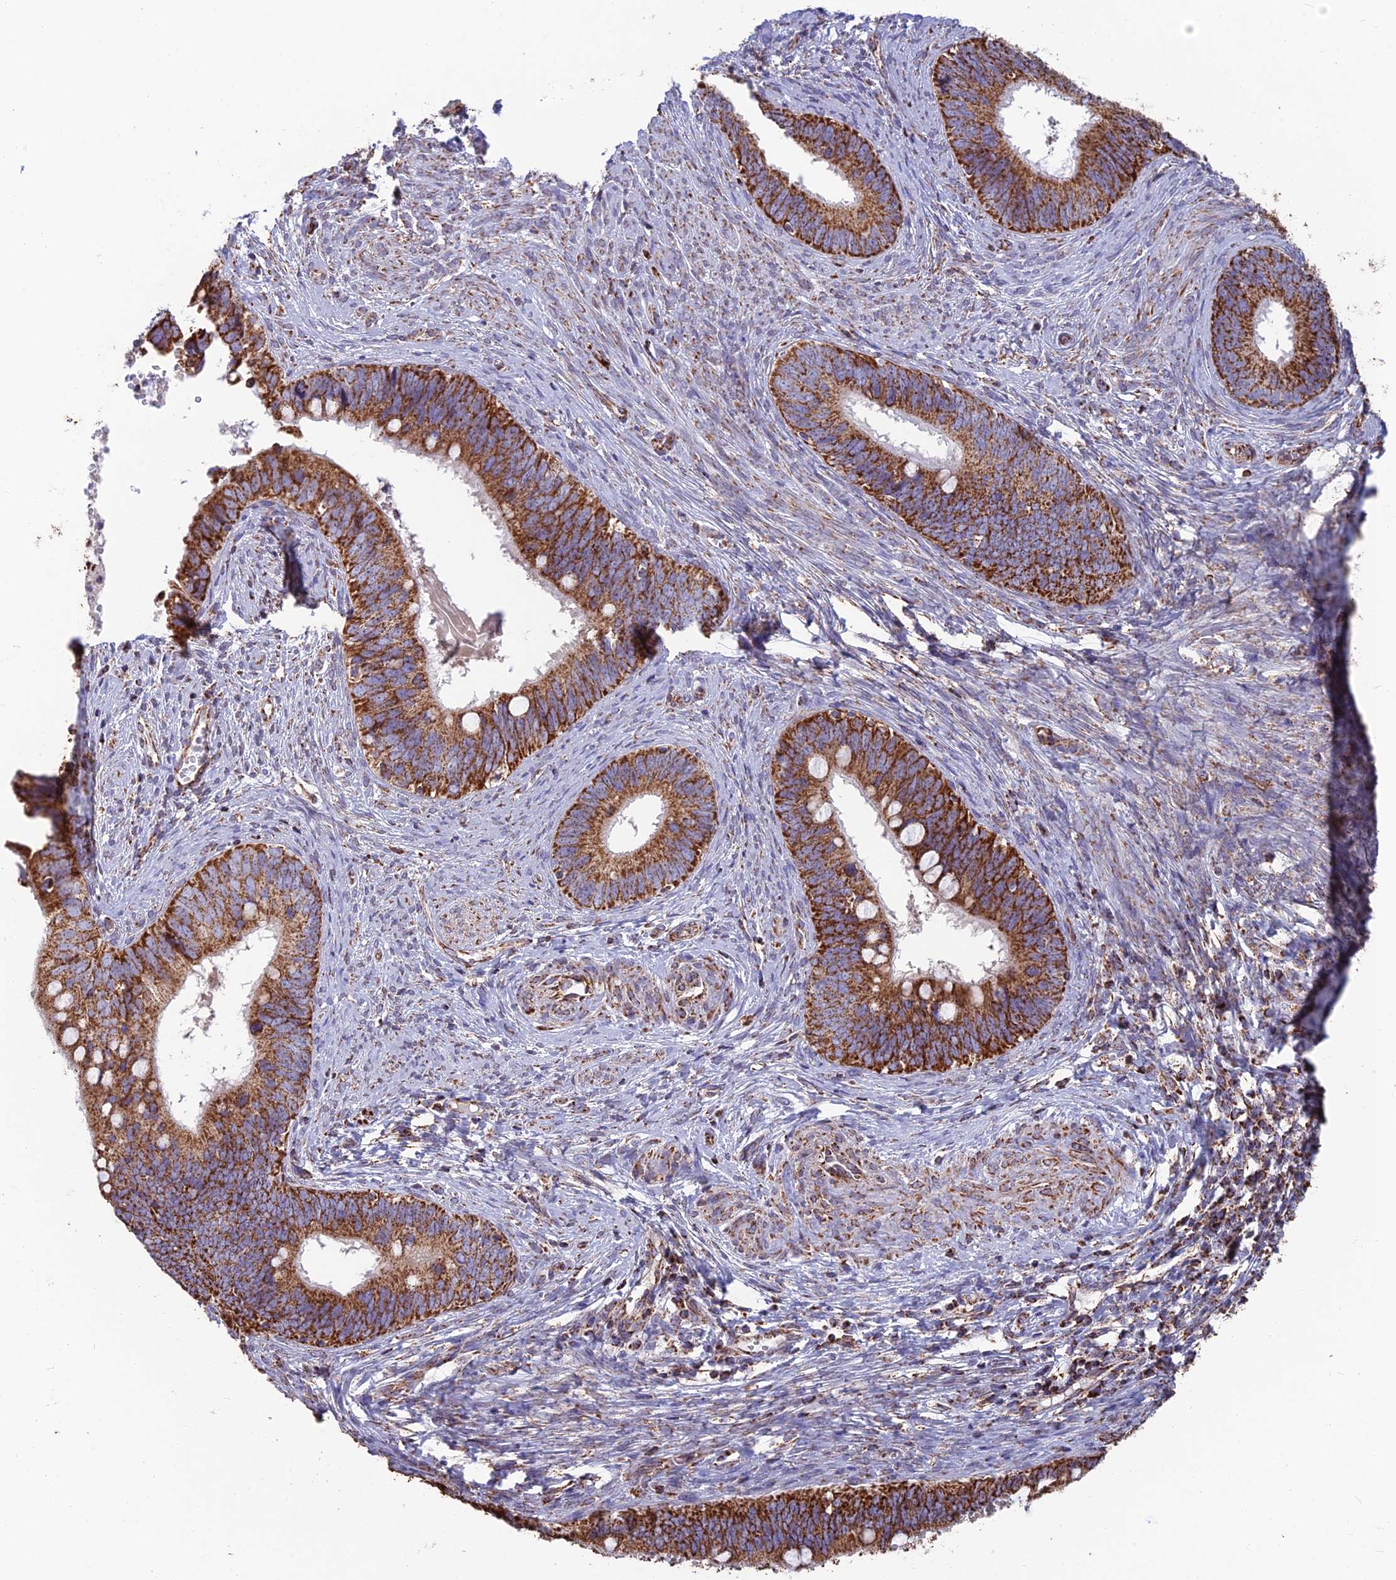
{"staining": {"intensity": "strong", "quantity": ">75%", "location": "cytoplasmic/membranous"}, "tissue": "cervical cancer", "cell_type": "Tumor cells", "image_type": "cancer", "snomed": [{"axis": "morphology", "description": "Adenocarcinoma, NOS"}, {"axis": "topography", "description": "Cervix"}], "caption": "An IHC histopathology image of tumor tissue is shown. Protein staining in brown shows strong cytoplasmic/membranous positivity in cervical adenocarcinoma within tumor cells. The staining is performed using DAB (3,3'-diaminobenzidine) brown chromogen to label protein expression. The nuclei are counter-stained blue using hematoxylin.", "gene": "CS", "patient": {"sex": "female", "age": 42}}